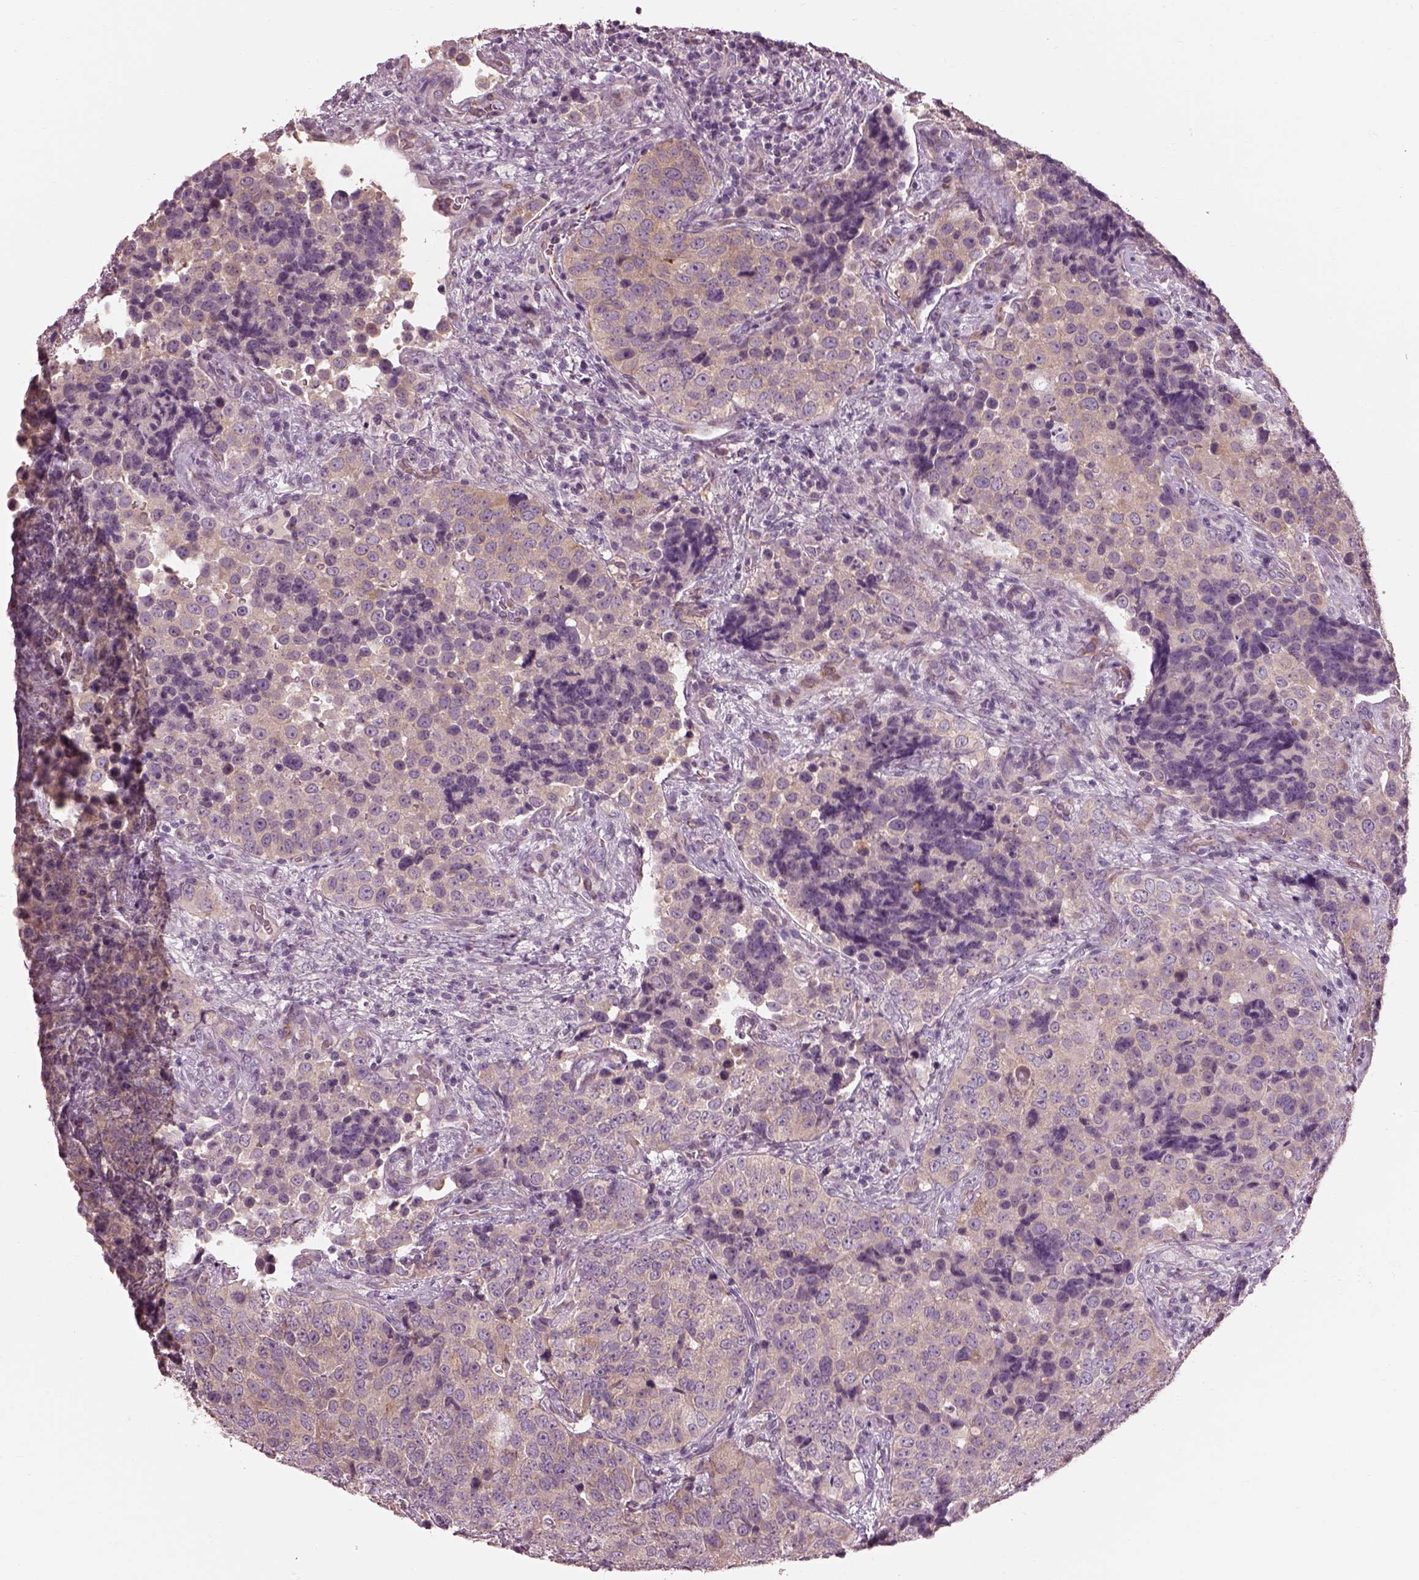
{"staining": {"intensity": "weak", "quantity": "<25%", "location": "cytoplasmic/membranous"}, "tissue": "urothelial cancer", "cell_type": "Tumor cells", "image_type": "cancer", "snomed": [{"axis": "morphology", "description": "Urothelial carcinoma, NOS"}, {"axis": "topography", "description": "Urinary bladder"}], "caption": "Immunohistochemical staining of human urothelial cancer reveals no significant staining in tumor cells.", "gene": "PRKCZ", "patient": {"sex": "male", "age": 52}}